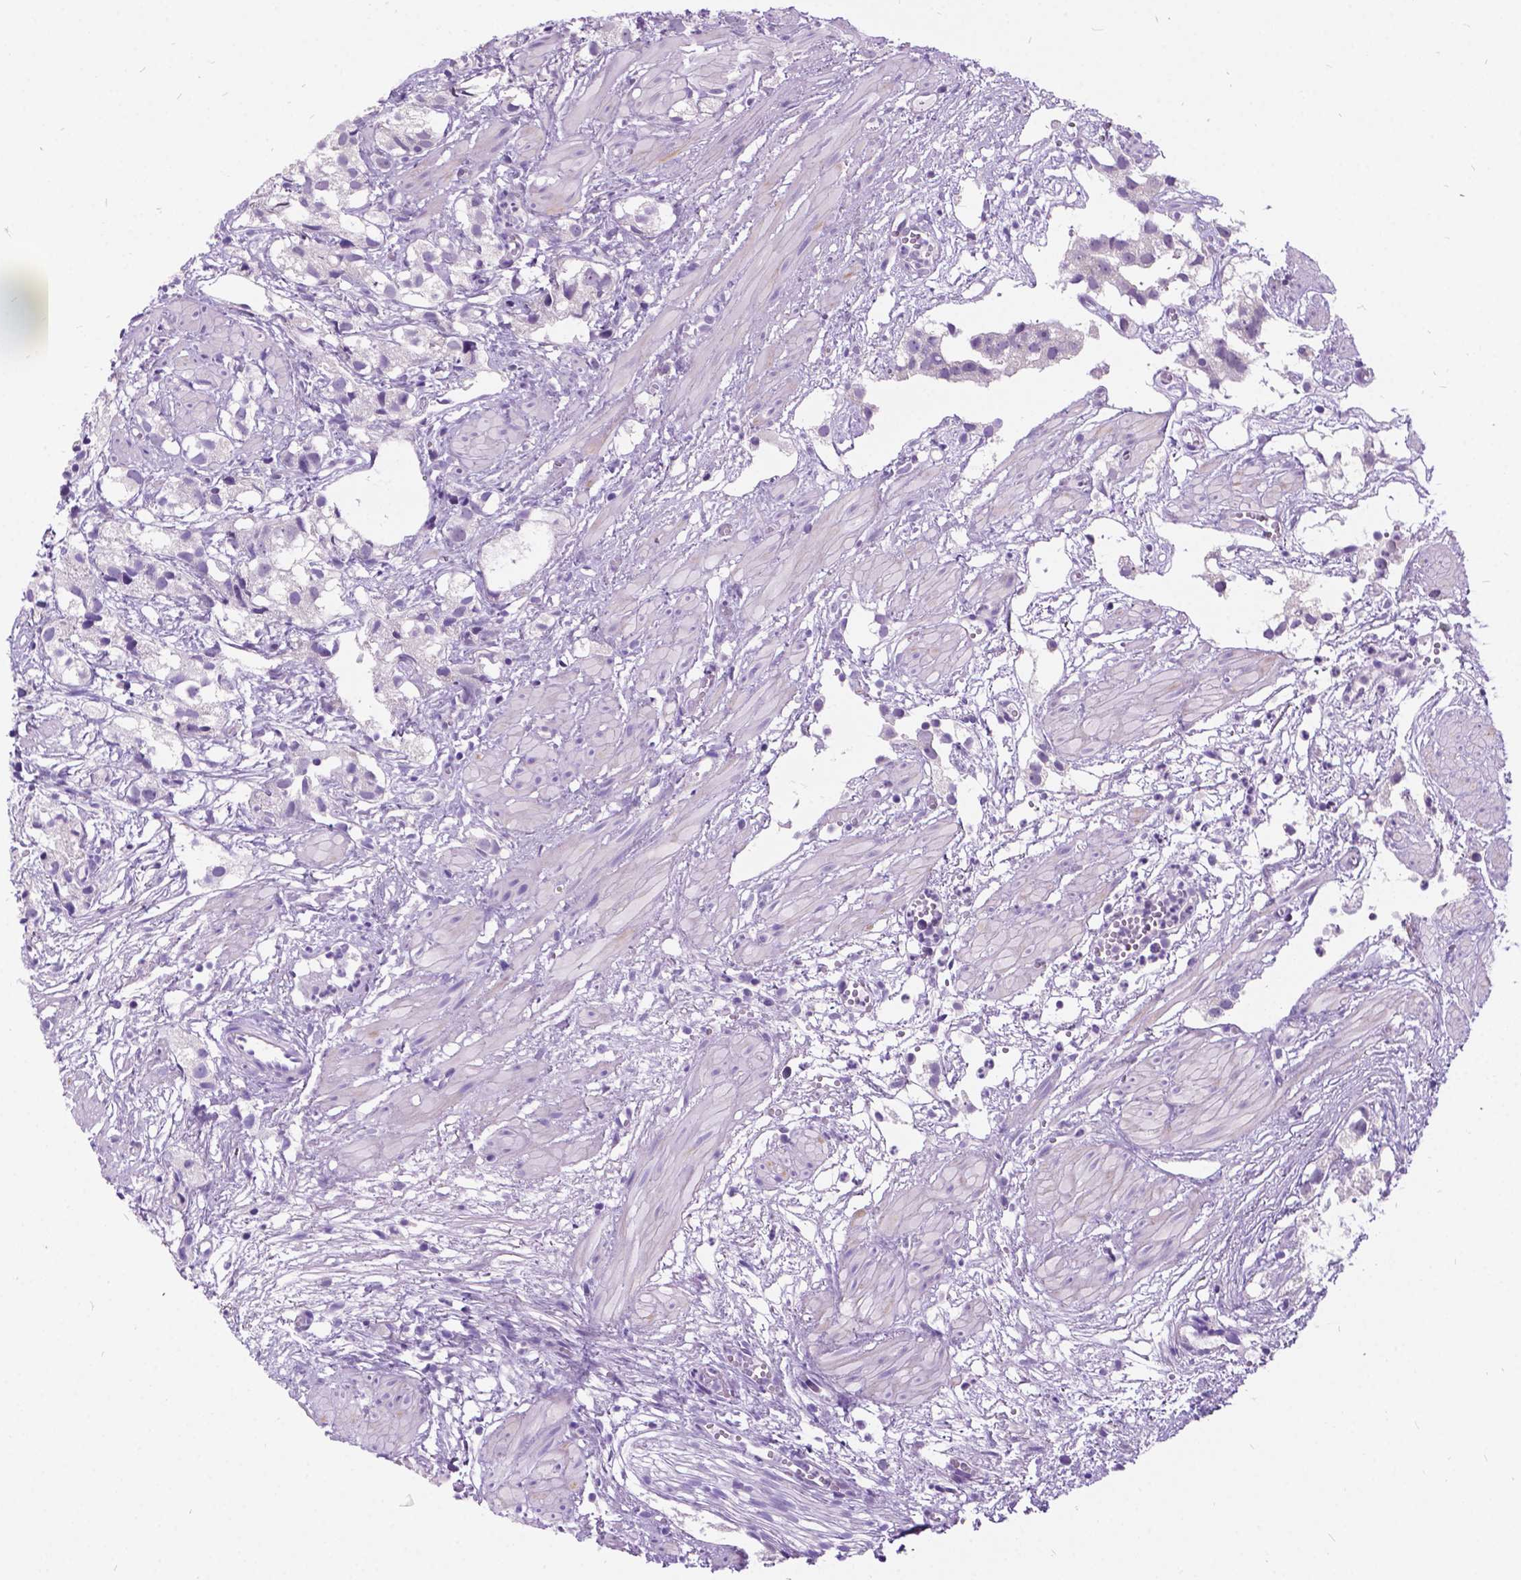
{"staining": {"intensity": "negative", "quantity": "none", "location": "none"}, "tissue": "prostate cancer", "cell_type": "Tumor cells", "image_type": "cancer", "snomed": [{"axis": "morphology", "description": "Adenocarcinoma, High grade"}, {"axis": "topography", "description": "Prostate"}], "caption": "Tumor cells show no significant expression in prostate cancer. Nuclei are stained in blue.", "gene": "DPF3", "patient": {"sex": "male", "age": 68}}